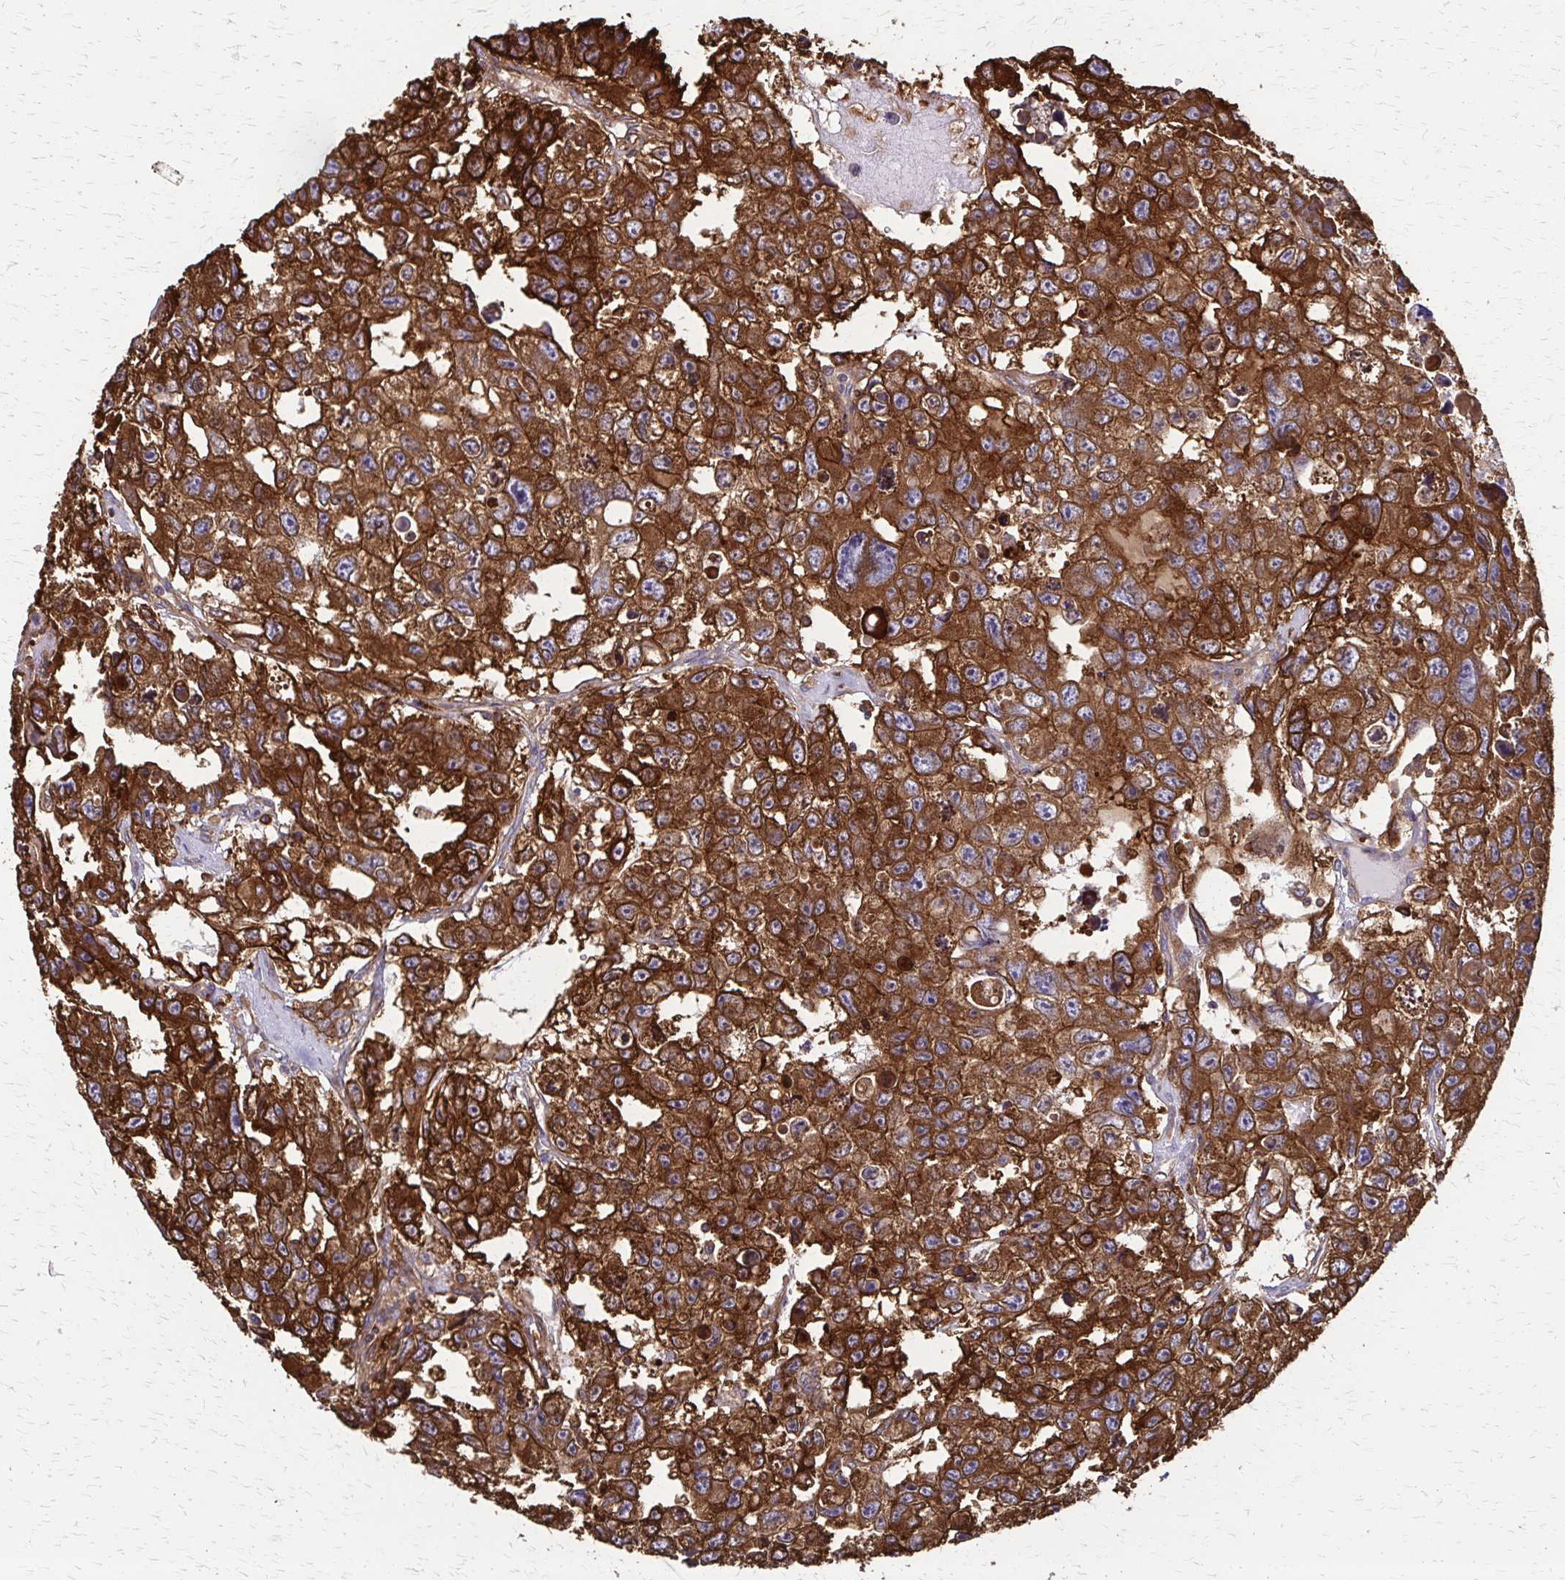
{"staining": {"intensity": "strong", "quantity": ">75%", "location": "cytoplasmic/membranous"}, "tissue": "testis cancer", "cell_type": "Tumor cells", "image_type": "cancer", "snomed": [{"axis": "morphology", "description": "Seminoma, NOS"}, {"axis": "topography", "description": "Testis"}], "caption": "This is a histology image of immunohistochemistry staining of seminoma (testis), which shows strong staining in the cytoplasmic/membranous of tumor cells.", "gene": "EEF2", "patient": {"sex": "male", "age": 26}}